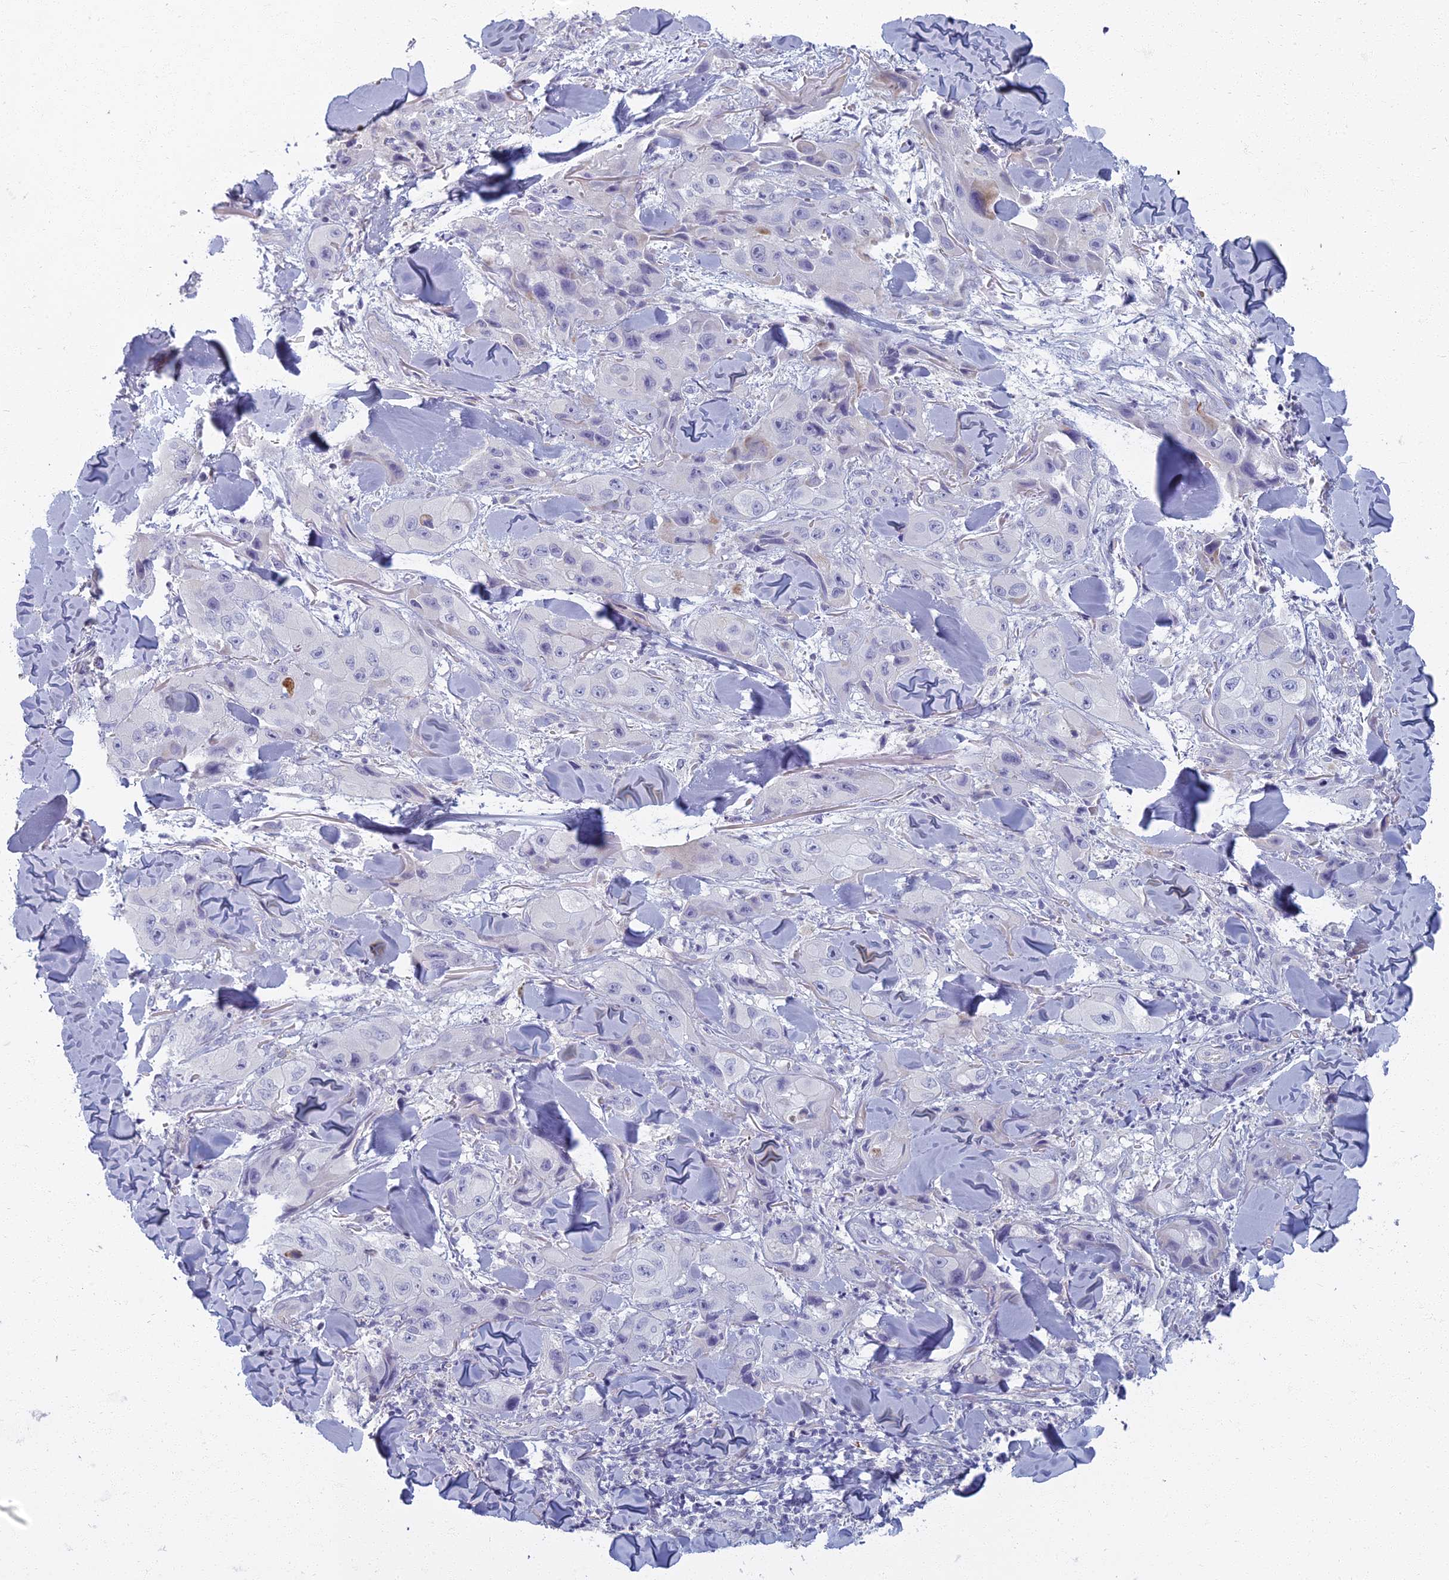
{"staining": {"intensity": "negative", "quantity": "none", "location": "none"}, "tissue": "skin cancer", "cell_type": "Tumor cells", "image_type": "cancer", "snomed": [{"axis": "morphology", "description": "Squamous cell carcinoma, NOS"}, {"axis": "topography", "description": "Skin"}, {"axis": "topography", "description": "Subcutis"}], "caption": "Histopathology image shows no protein staining in tumor cells of skin cancer (squamous cell carcinoma) tissue.", "gene": "ARL15", "patient": {"sex": "male", "age": 73}}